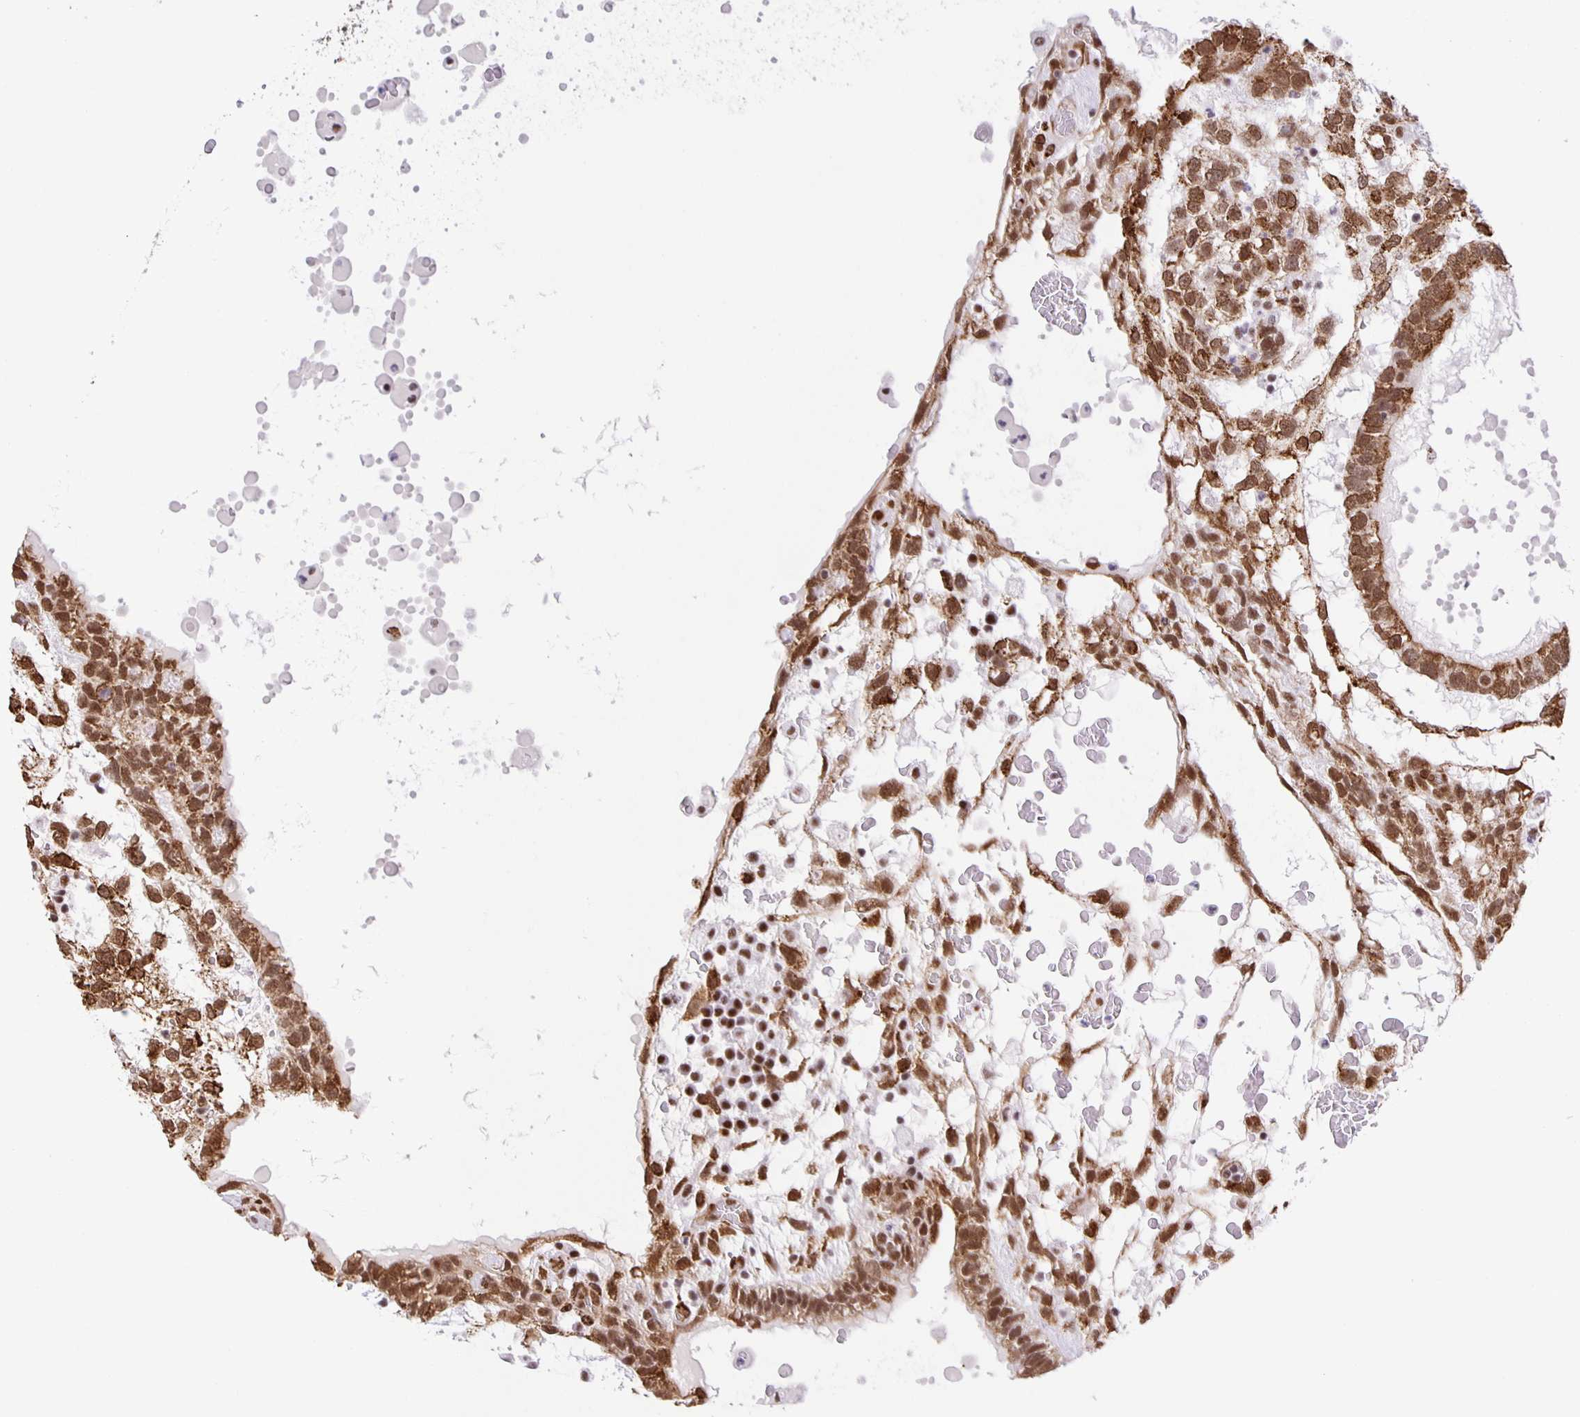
{"staining": {"intensity": "moderate", "quantity": ">75%", "location": "nuclear"}, "tissue": "testis cancer", "cell_type": "Tumor cells", "image_type": "cancer", "snomed": [{"axis": "morphology", "description": "Normal tissue, NOS"}, {"axis": "morphology", "description": "Carcinoma, Embryonal, NOS"}, {"axis": "topography", "description": "Testis"}], "caption": "This micrograph reveals testis cancer (embryonal carcinoma) stained with immunohistochemistry (IHC) to label a protein in brown. The nuclear of tumor cells show moderate positivity for the protein. Nuclei are counter-stained blue.", "gene": "ZRANB2", "patient": {"sex": "male", "age": 32}}